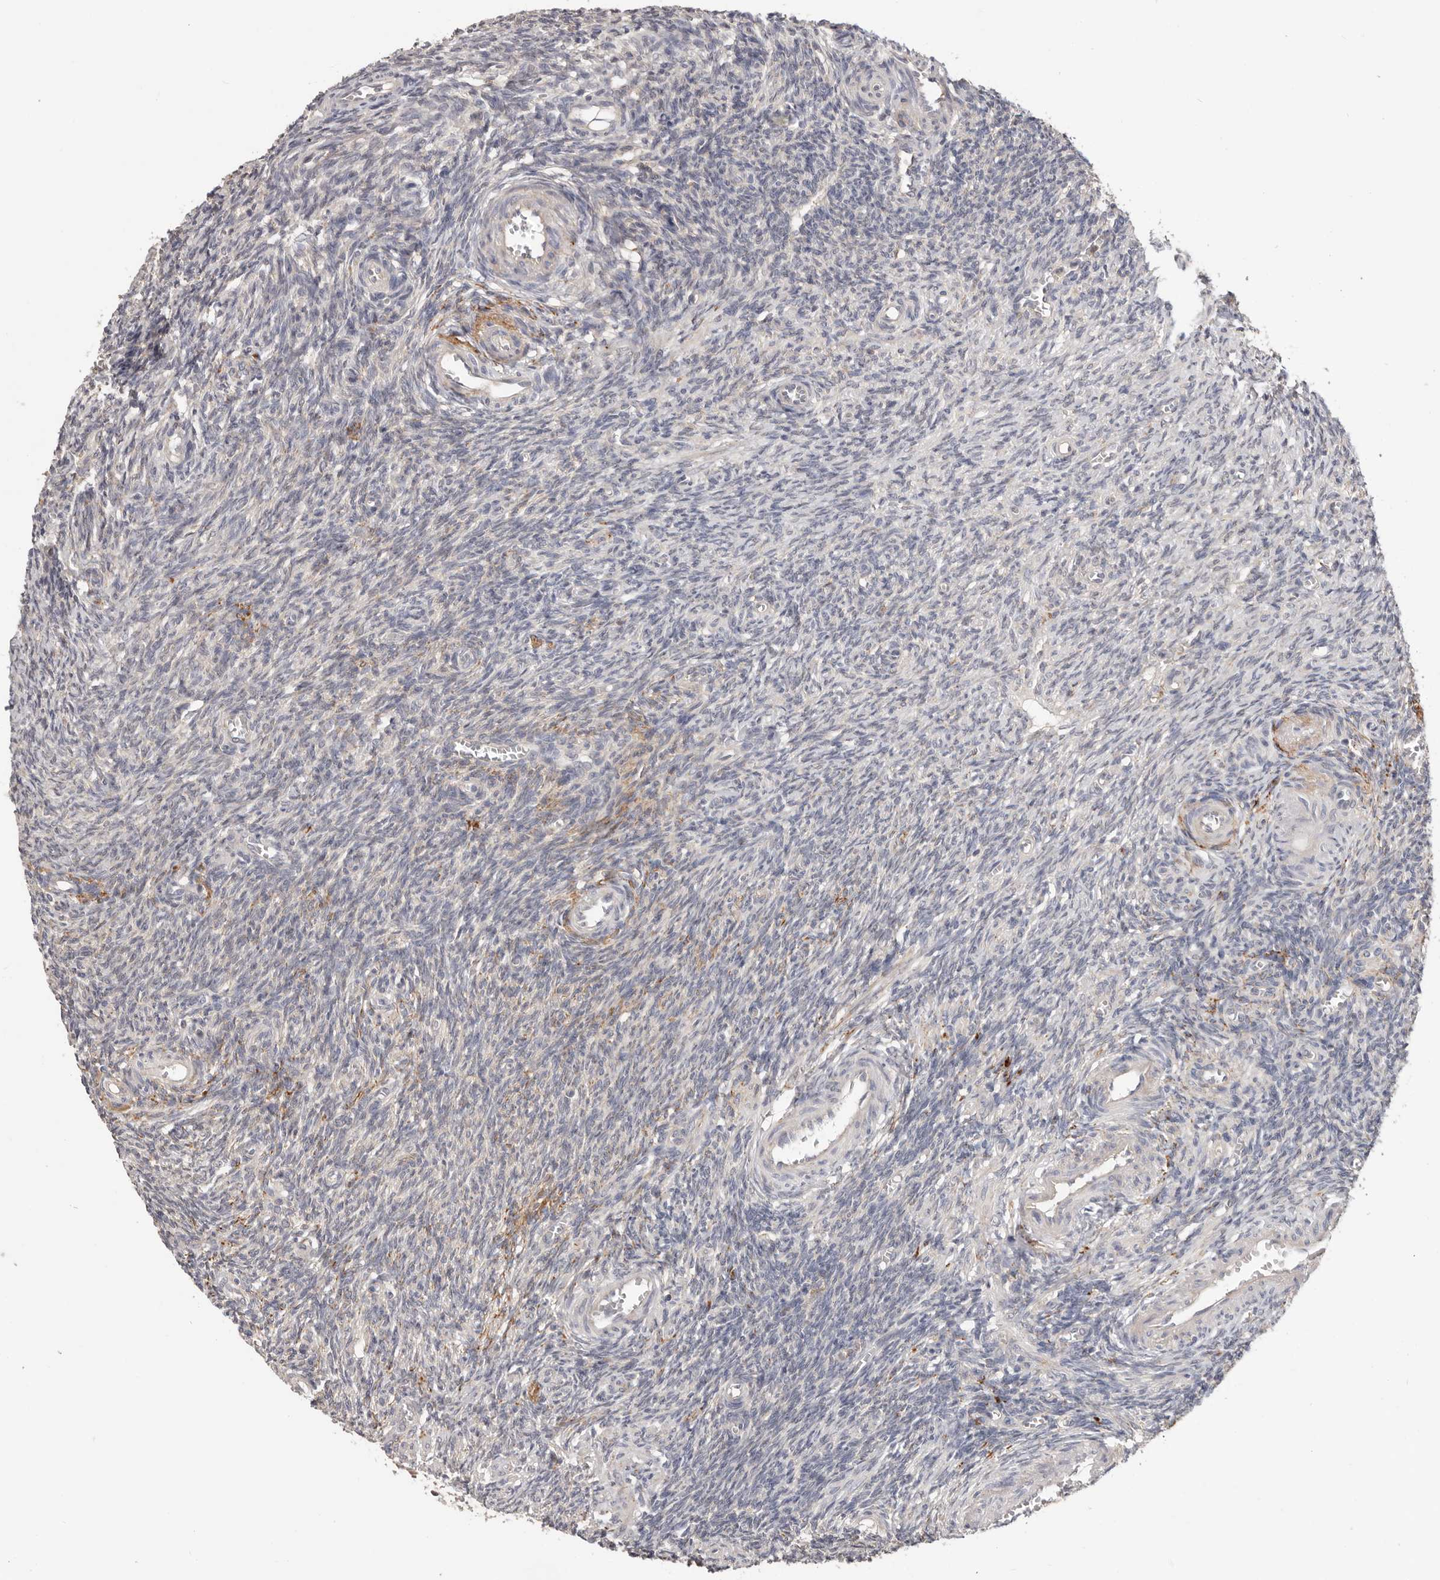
{"staining": {"intensity": "negative", "quantity": "none", "location": "none"}, "tissue": "ovary", "cell_type": "Ovarian stroma cells", "image_type": "normal", "snomed": [{"axis": "morphology", "description": "Normal tissue, NOS"}, {"axis": "topography", "description": "Ovary"}], "caption": "A high-resolution image shows immunohistochemistry staining of unremarkable ovary, which displays no significant expression in ovarian stroma cells. (DAB (3,3'-diaminobenzidine) immunohistochemistry (IHC) visualized using brightfield microscopy, high magnification).", "gene": "LRP6", "patient": {"sex": "female", "age": 27}}